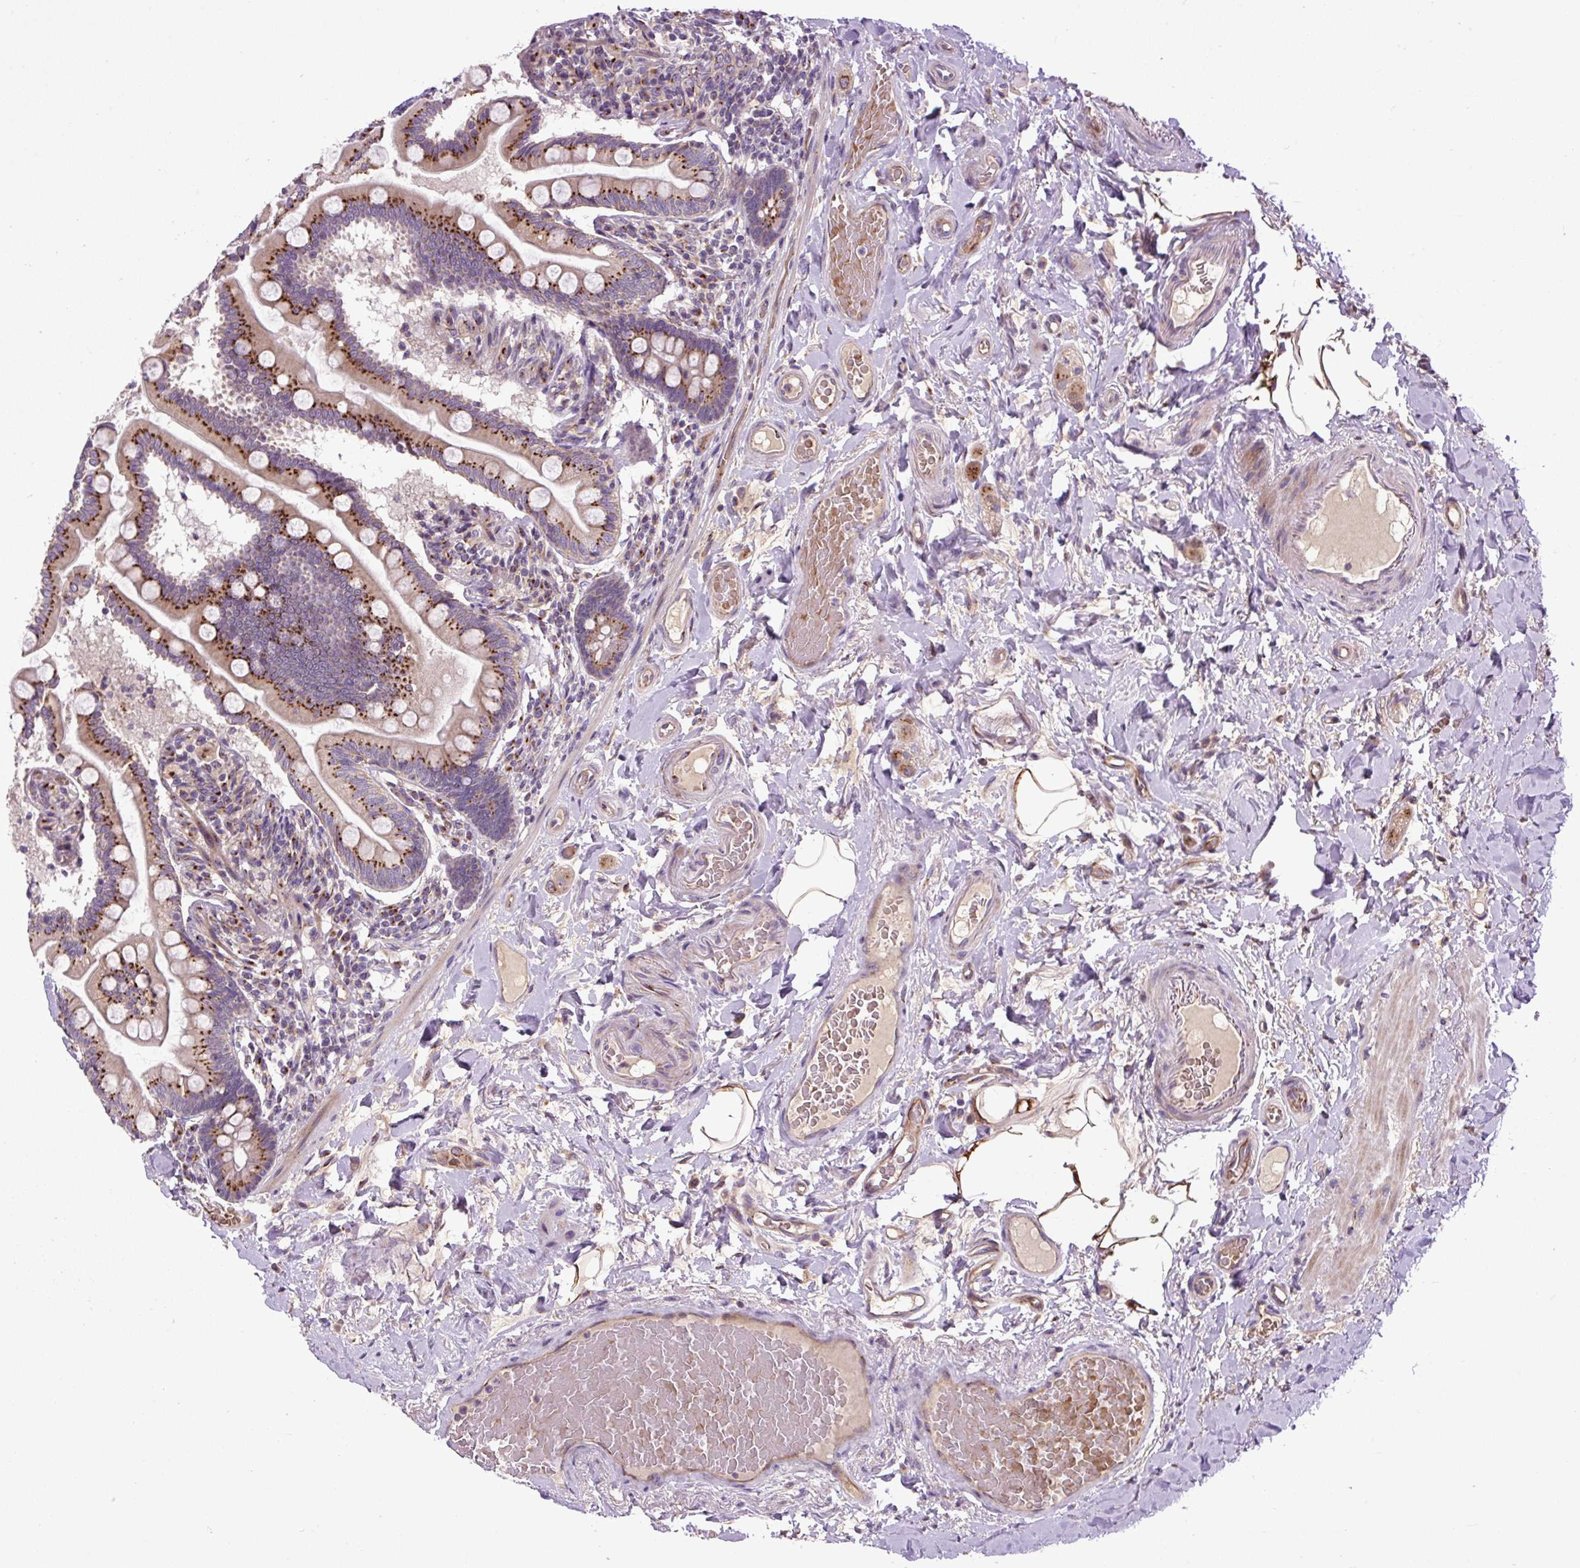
{"staining": {"intensity": "strong", "quantity": ">75%", "location": "cytoplasmic/membranous"}, "tissue": "small intestine", "cell_type": "Glandular cells", "image_type": "normal", "snomed": [{"axis": "morphology", "description": "Normal tissue, NOS"}, {"axis": "topography", "description": "Small intestine"}], "caption": "Immunohistochemical staining of normal small intestine displays high levels of strong cytoplasmic/membranous staining in approximately >75% of glandular cells. (Brightfield microscopy of DAB IHC at high magnification).", "gene": "MSMP", "patient": {"sex": "female", "age": 64}}